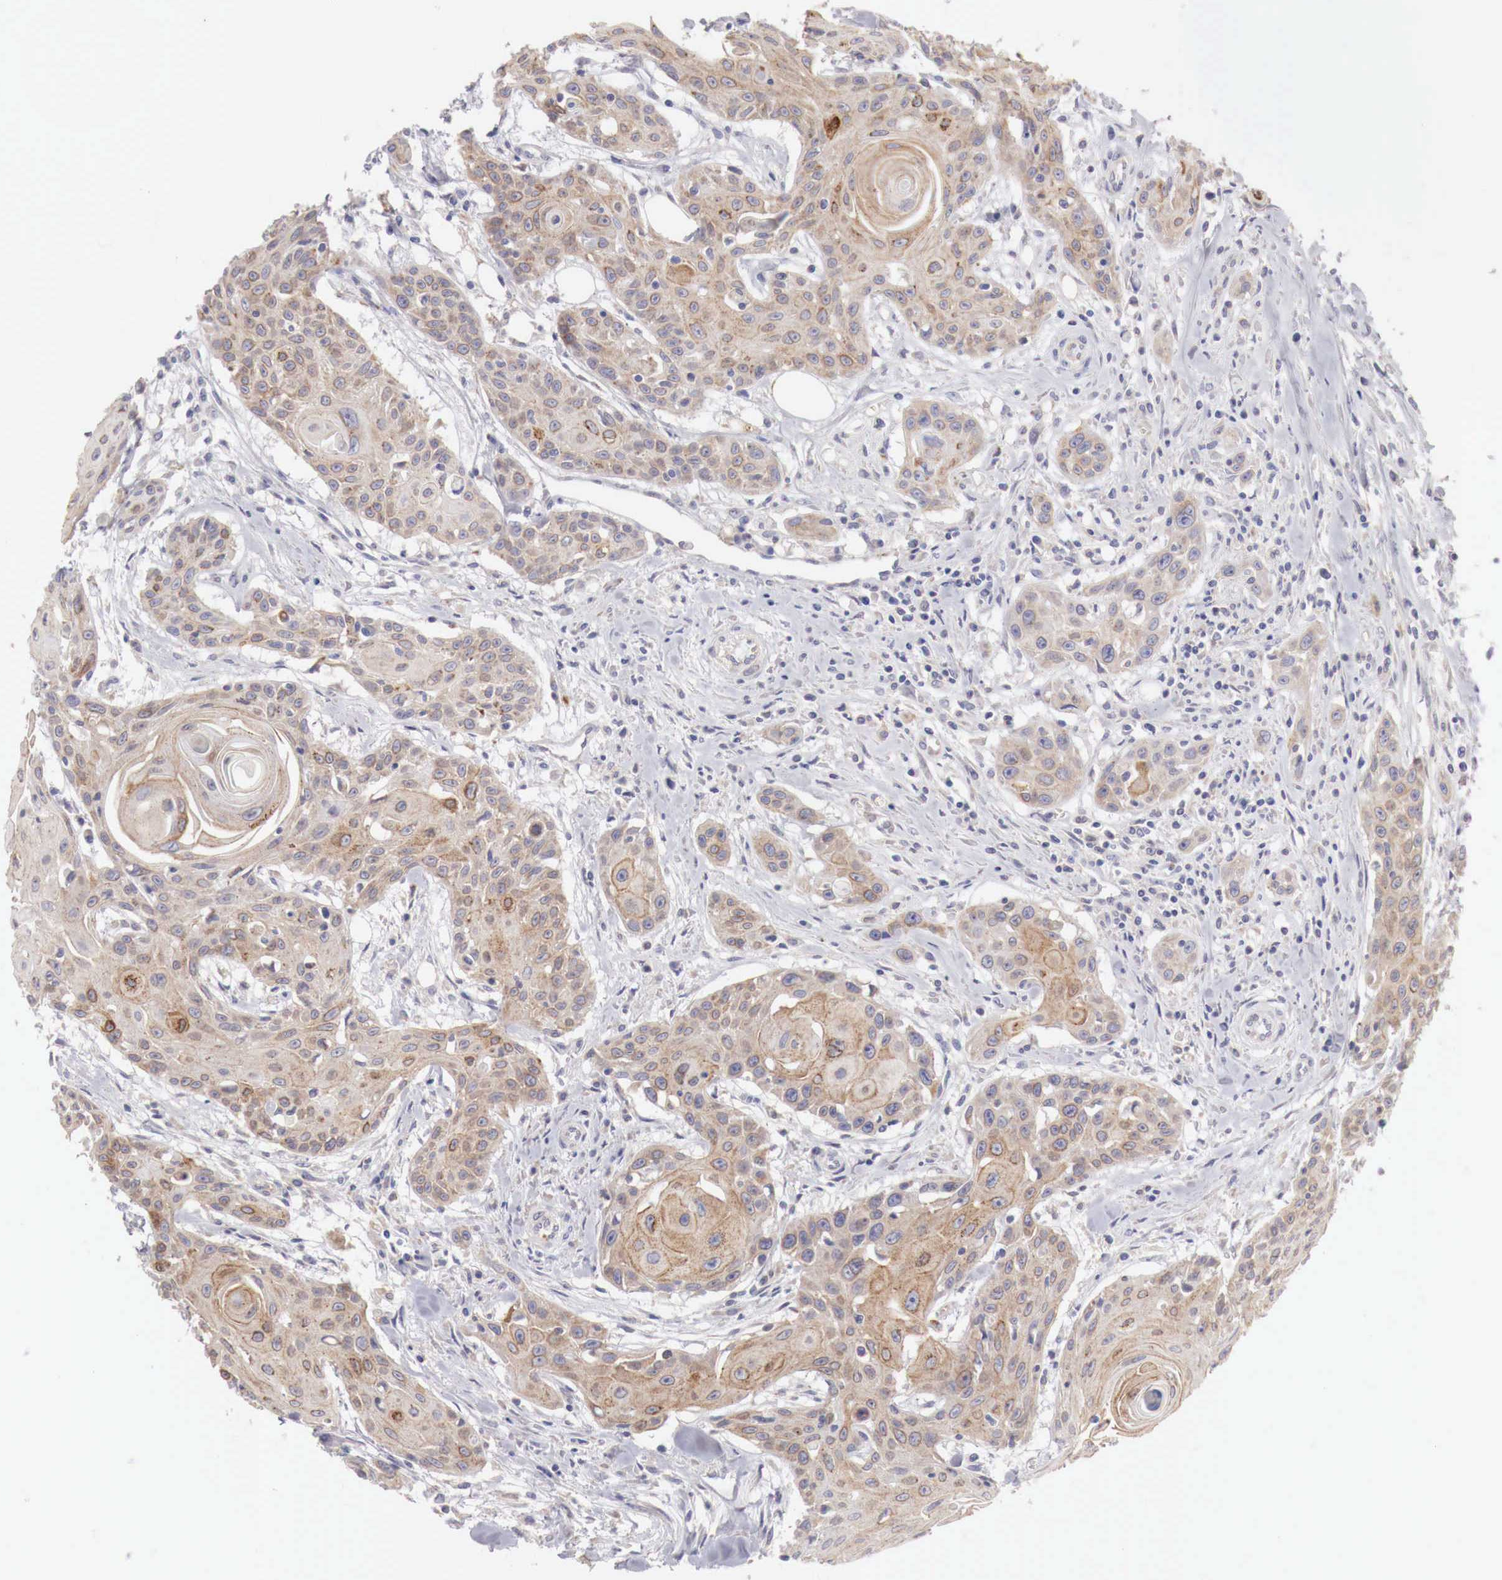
{"staining": {"intensity": "moderate", "quantity": ">75%", "location": "cytoplasmic/membranous"}, "tissue": "head and neck cancer", "cell_type": "Tumor cells", "image_type": "cancer", "snomed": [{"axis": "morphology", "description": "Squamous cell carcinoma, NOS"}, {"axis": "morphology", "description": "Squamous cell carcinoma, metastatic, NOS"}, {"axis": "topography", "description": "Lymph node"}, {"axis": "topography", "description": "Salivary gland"}, {"axis": "topography", "description": "Head-Neck"}], "caption": "IHC histopathology image of head and neck cancer (metastatic squamous cell carcinoma) stained for a protein (brown), which shows medium levels of moderate cytoplasmic/membranous positivity in about >75% of tumor cells.", "gene": "NSDHL", "patient": {"sex": "female", "age": 74}}